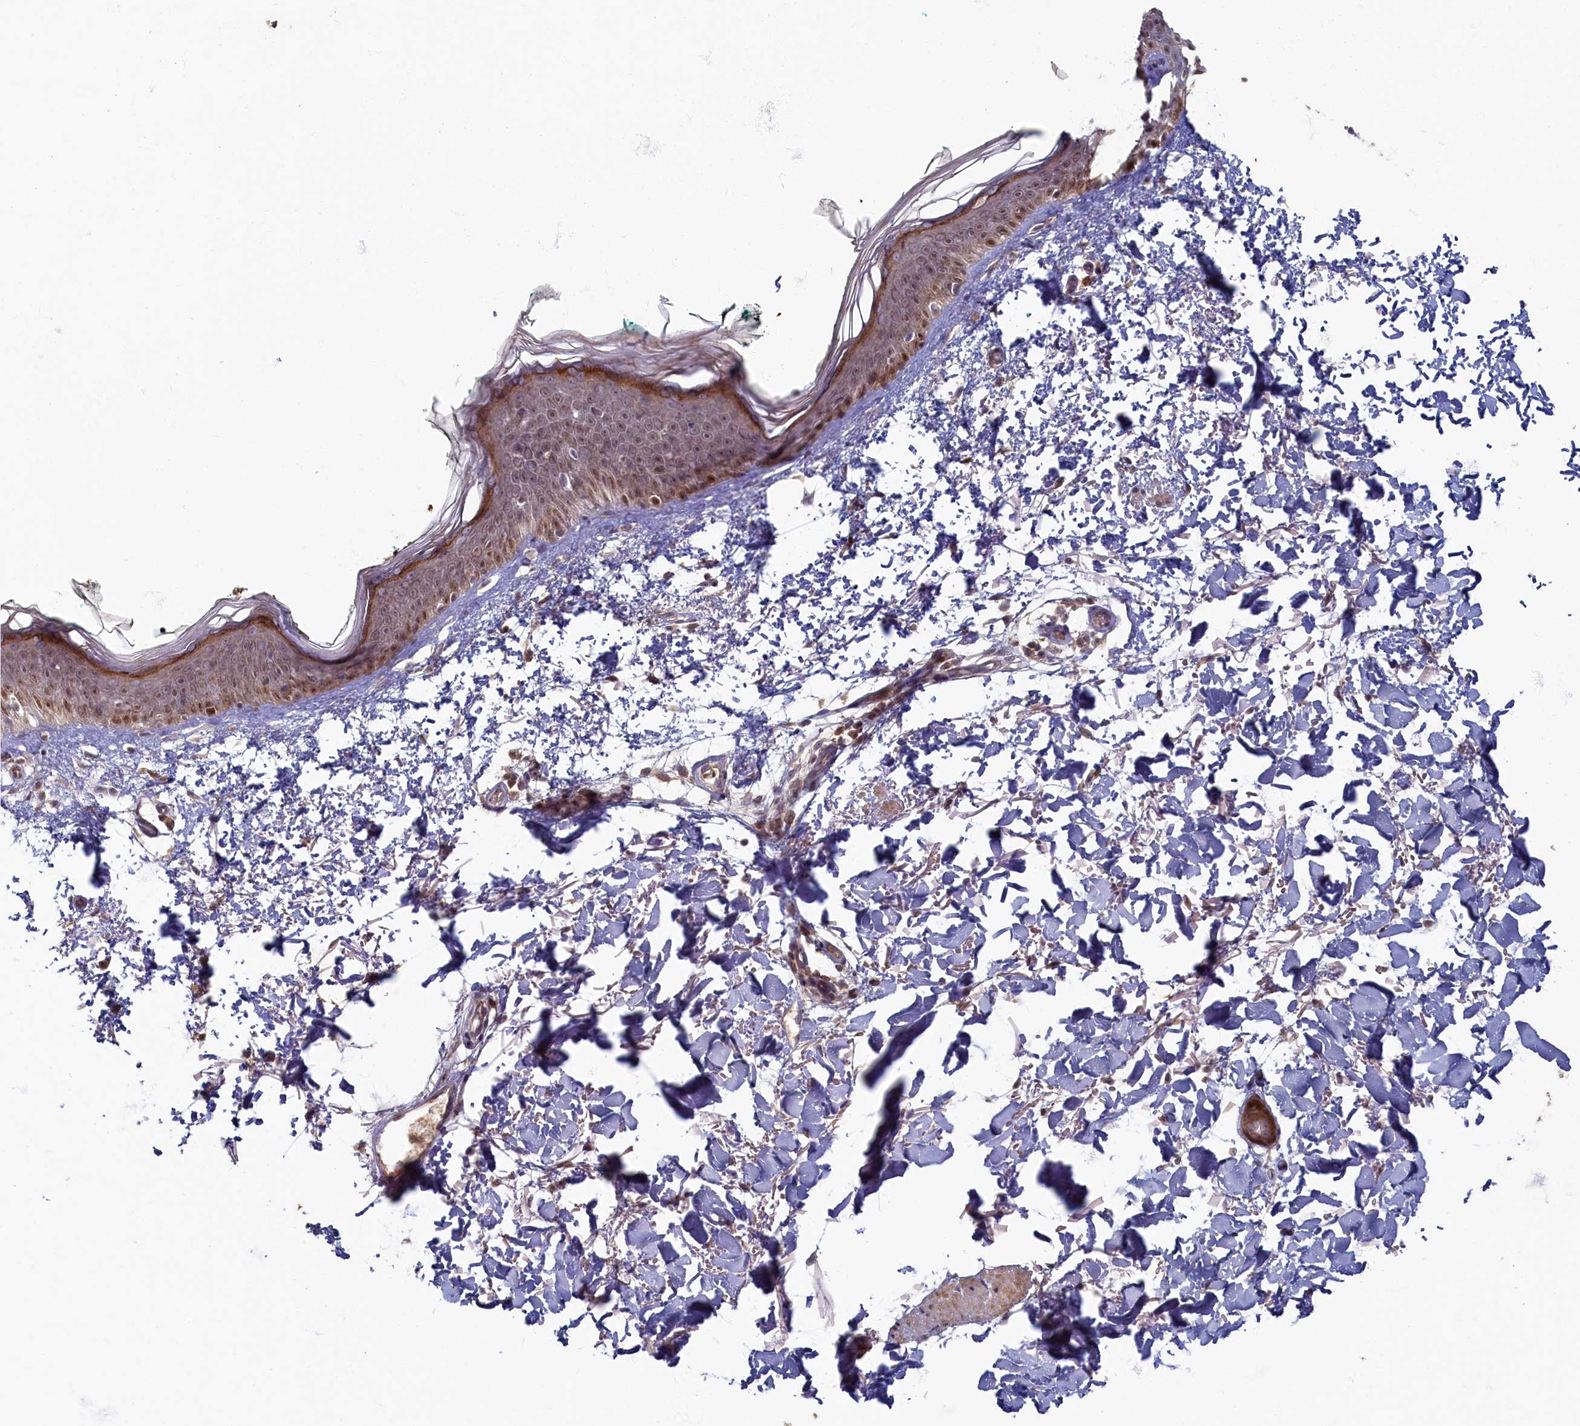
{"staining": {"intensity": "weak", "quantity": "25%-75%", "location": "cytoplasmic/membranous"}, "tissue": "skin", "cell_type": "Fibroblasts", "image_type": "normal", "snomed": [{"axis": "morphology", "description": "Normal tissue, NOS"}, {"axis": "topography", "description": "Skin"}], "caption": "The histopathology image shows immunohistochemical staining of unremarkable skin. There is weak cytoplasmic/membranous staining is seen in about 25%-75% of fibroblasts.", "gene": "HUNK", "patient": {"sex": "male", "age": 62}}